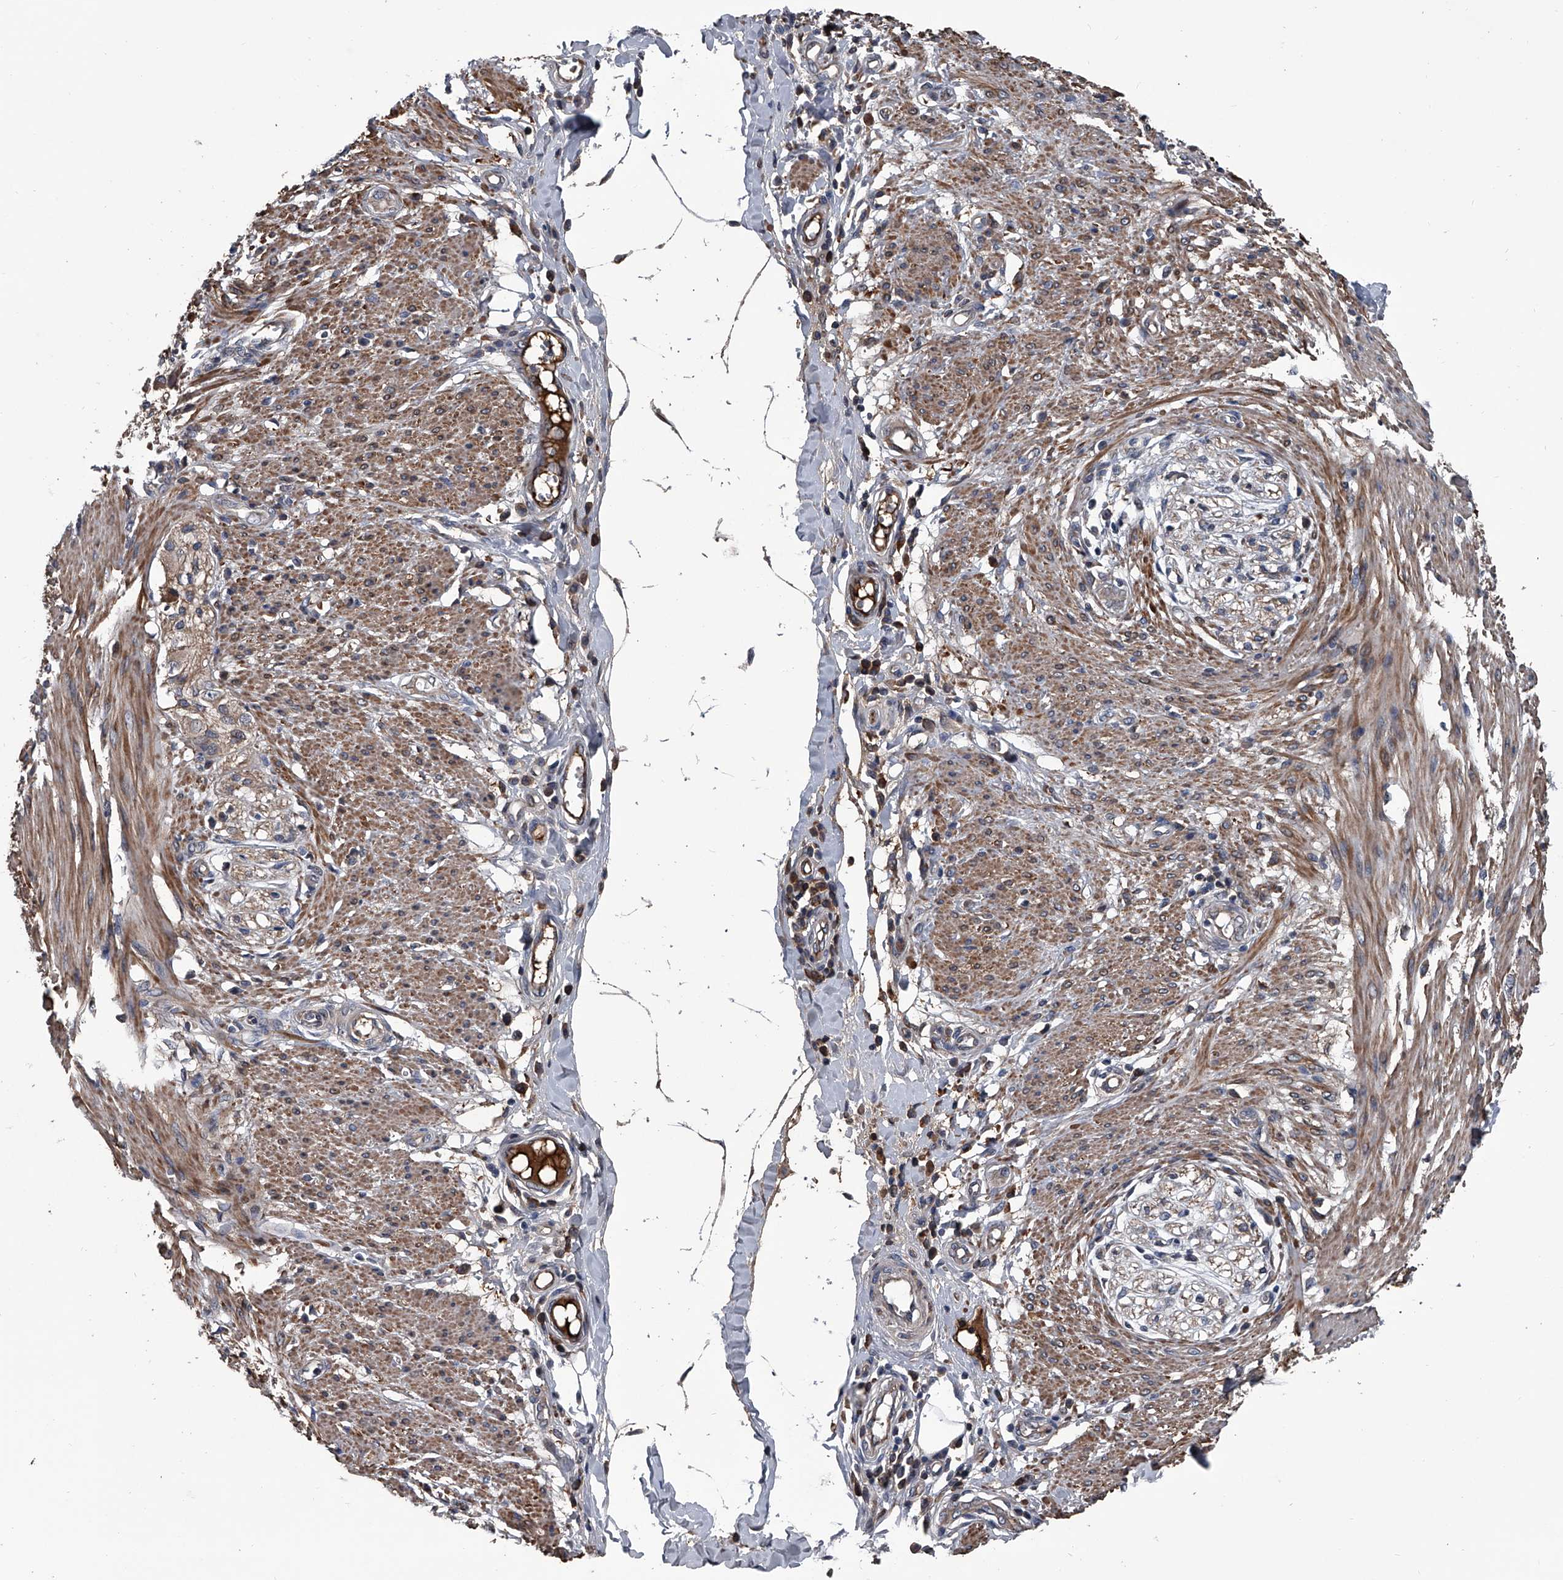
{"staining": {"intensity": "moderate", "quantity": ">75%", "location": "cytoplasmic/membranous"}, "tissue": "smooth muscle", "cell_type": "Smooth muscle cells", "image_type": "normal", "snomed": [{"axis": "morphology", "description": "Normal tissue, NOS"}, {"axis": "morphology", "description": "Adenocarcinoma, NOS"}, {"axis": "topography", "description": "Colon"}, {"axis": "topography", "description": "Peripheral nerve tissue"}], "caption": "Protein staining of unremarkable smooth muscle reveals moderate cytoplasmic/membranous staining in about >75% of smooth muscle cells.", "gene": "KIF13A", "patient": {"sex": "male", "age": 14}}